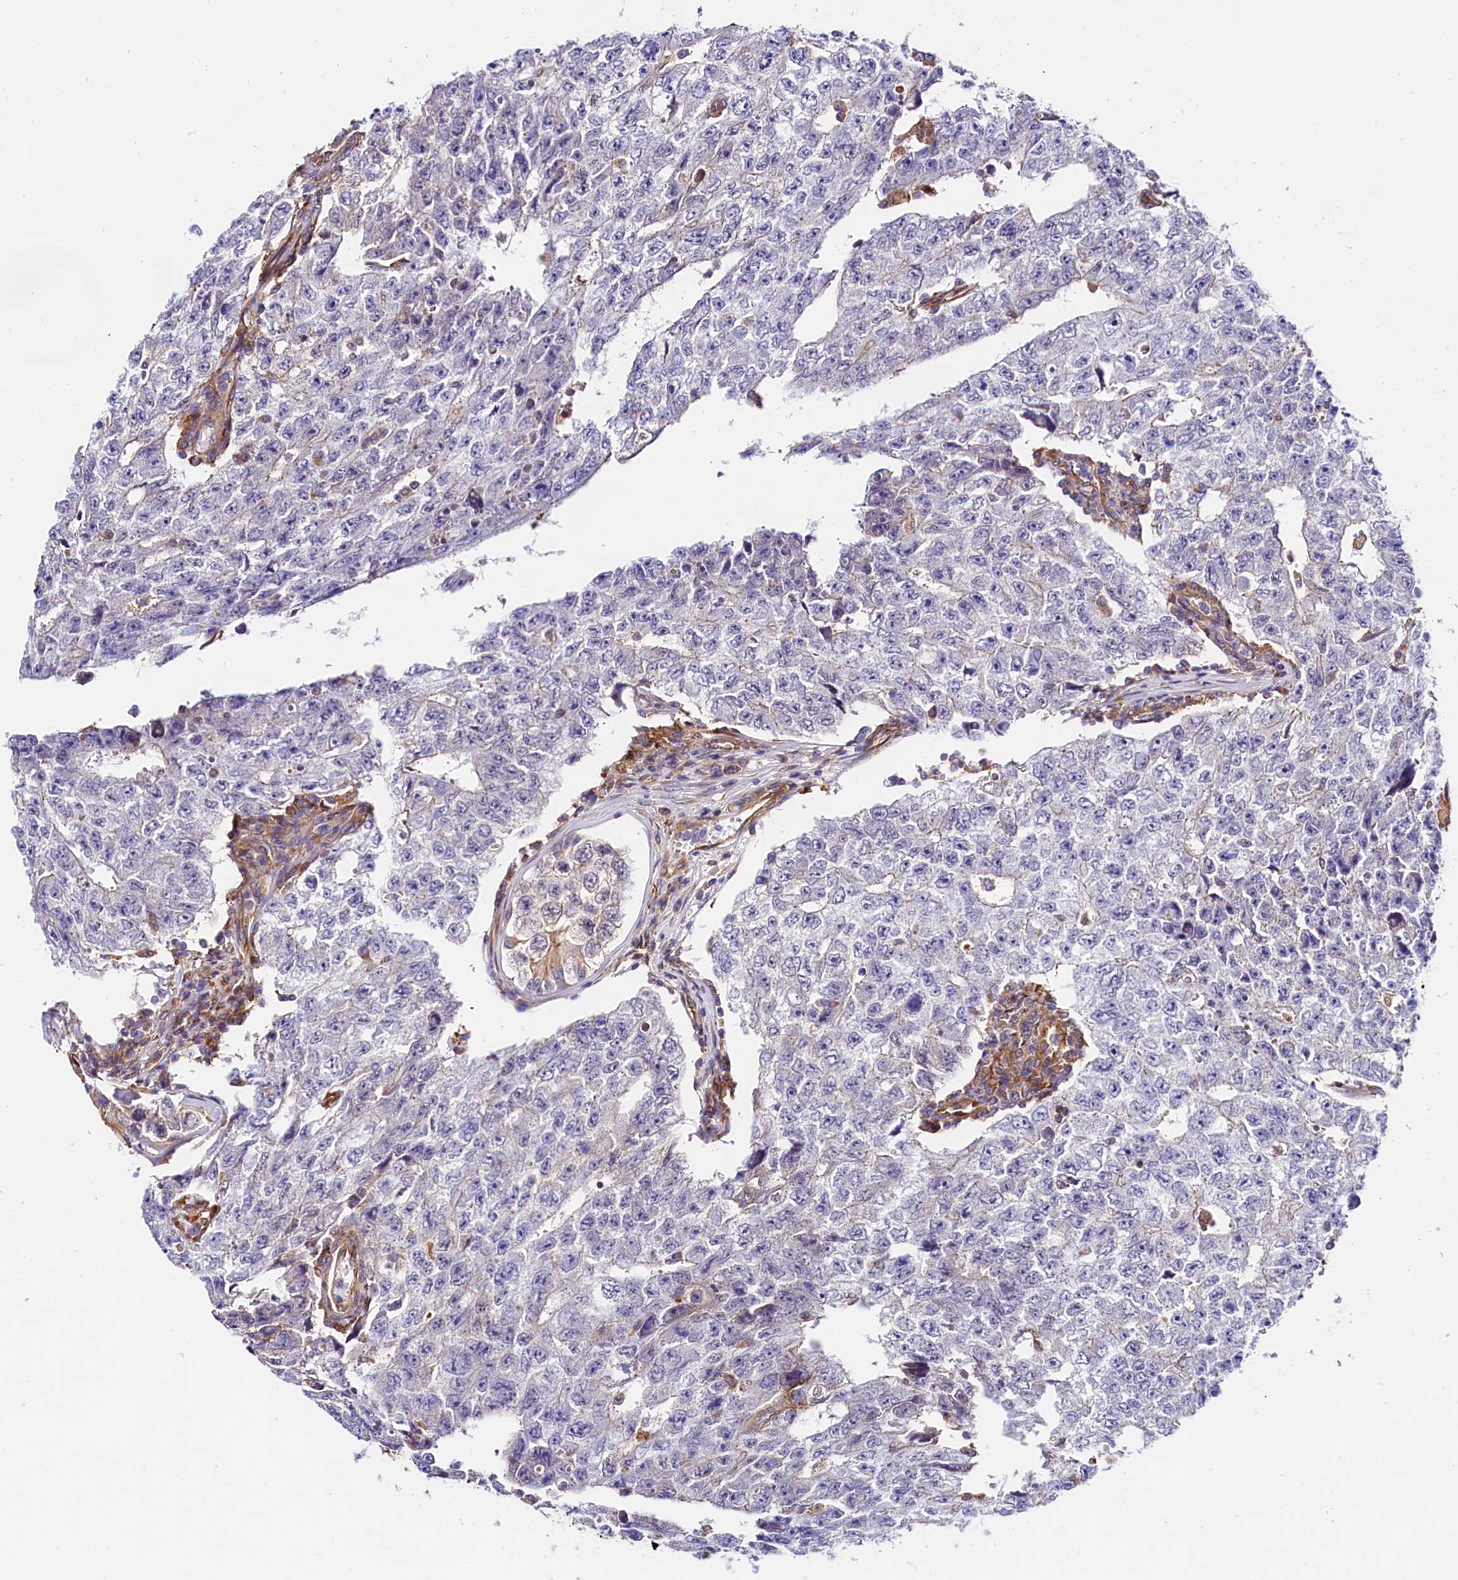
{"staining": {"intensity": "negative", "quantity": "none", "location": "none"}, "tissue": "testis cancer", "cell_type": "Tumor cells", "image_type": "cancer", "snomed": [{"axis": "morphology", "description": "Carcinoma, Embryonal, NOS"}, {"axis": "topography", "description": "Testis"}], "caption": "Tumor cells are negative for protein expression in human embryonal carcinoma (testis). (Stains: DAB immunohistochemistry with hematoxylin counter stain, Microscopy: brightfield microscopy at high magnification).", "gene": "OAS3", "patient": {"sex": "male", "age": 17}}